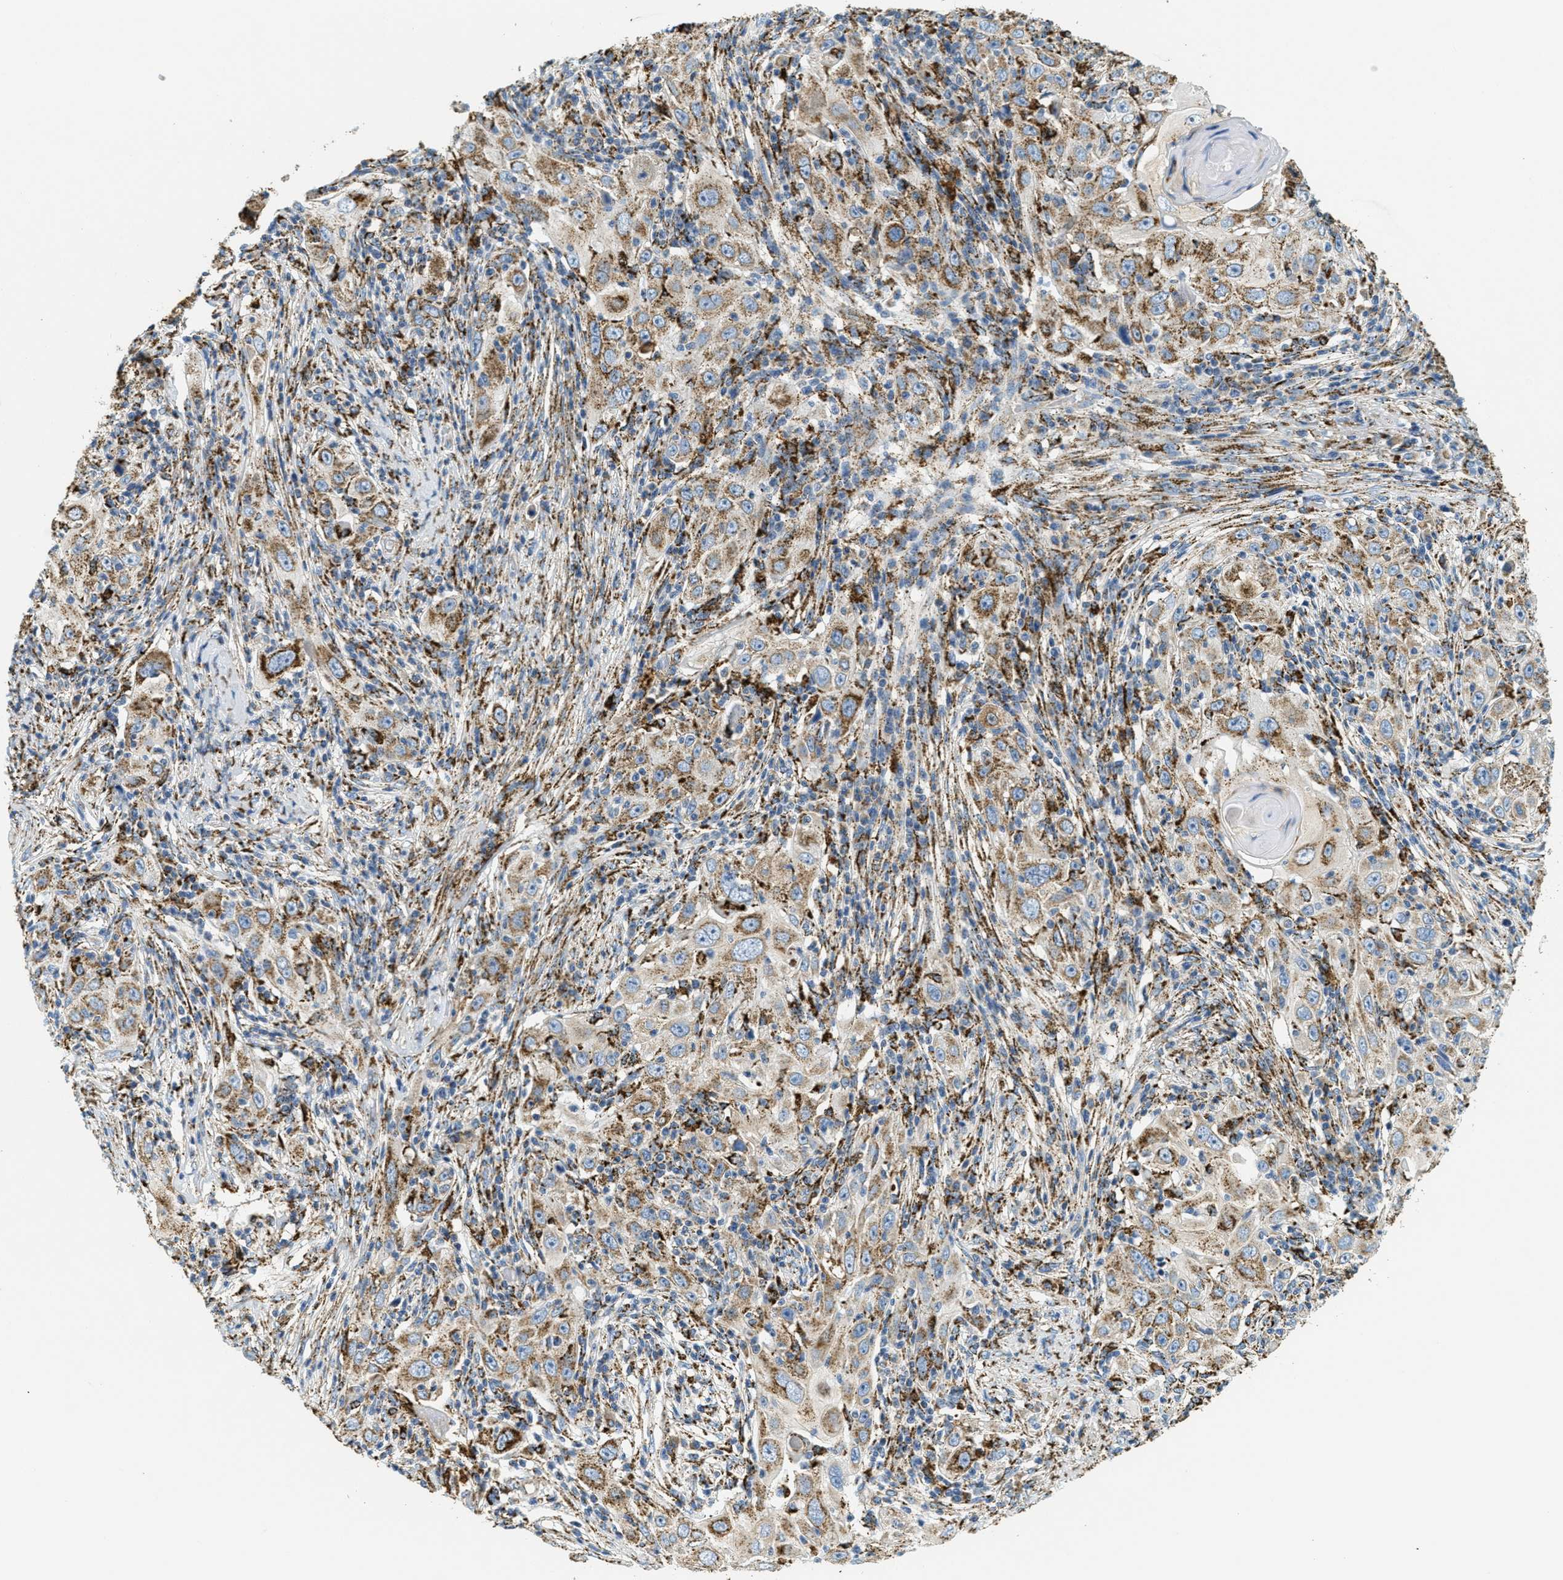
{"staining": {"intensity": "moderate", "quantity": ">75%", "location": "cytoplasmic/membranous"}, "tissue": "skin cancer", "cell_type": "Tumor cells", "image_type": "cancer", "snomed": [{"axis": "morphology", "description": "Squamous cell carcinoma, NOS"}, {"axis": "topography", "description": "Skin"}], "caption": "Immunohistochemical staining of human squamous cell carcinoma (skin) shows medium levels of moderate cytoplasmic/membranous expression in approximately >75% of tumor cells.", "gene": "HLCS", "patient": {"sex": "female", "age": 88}}